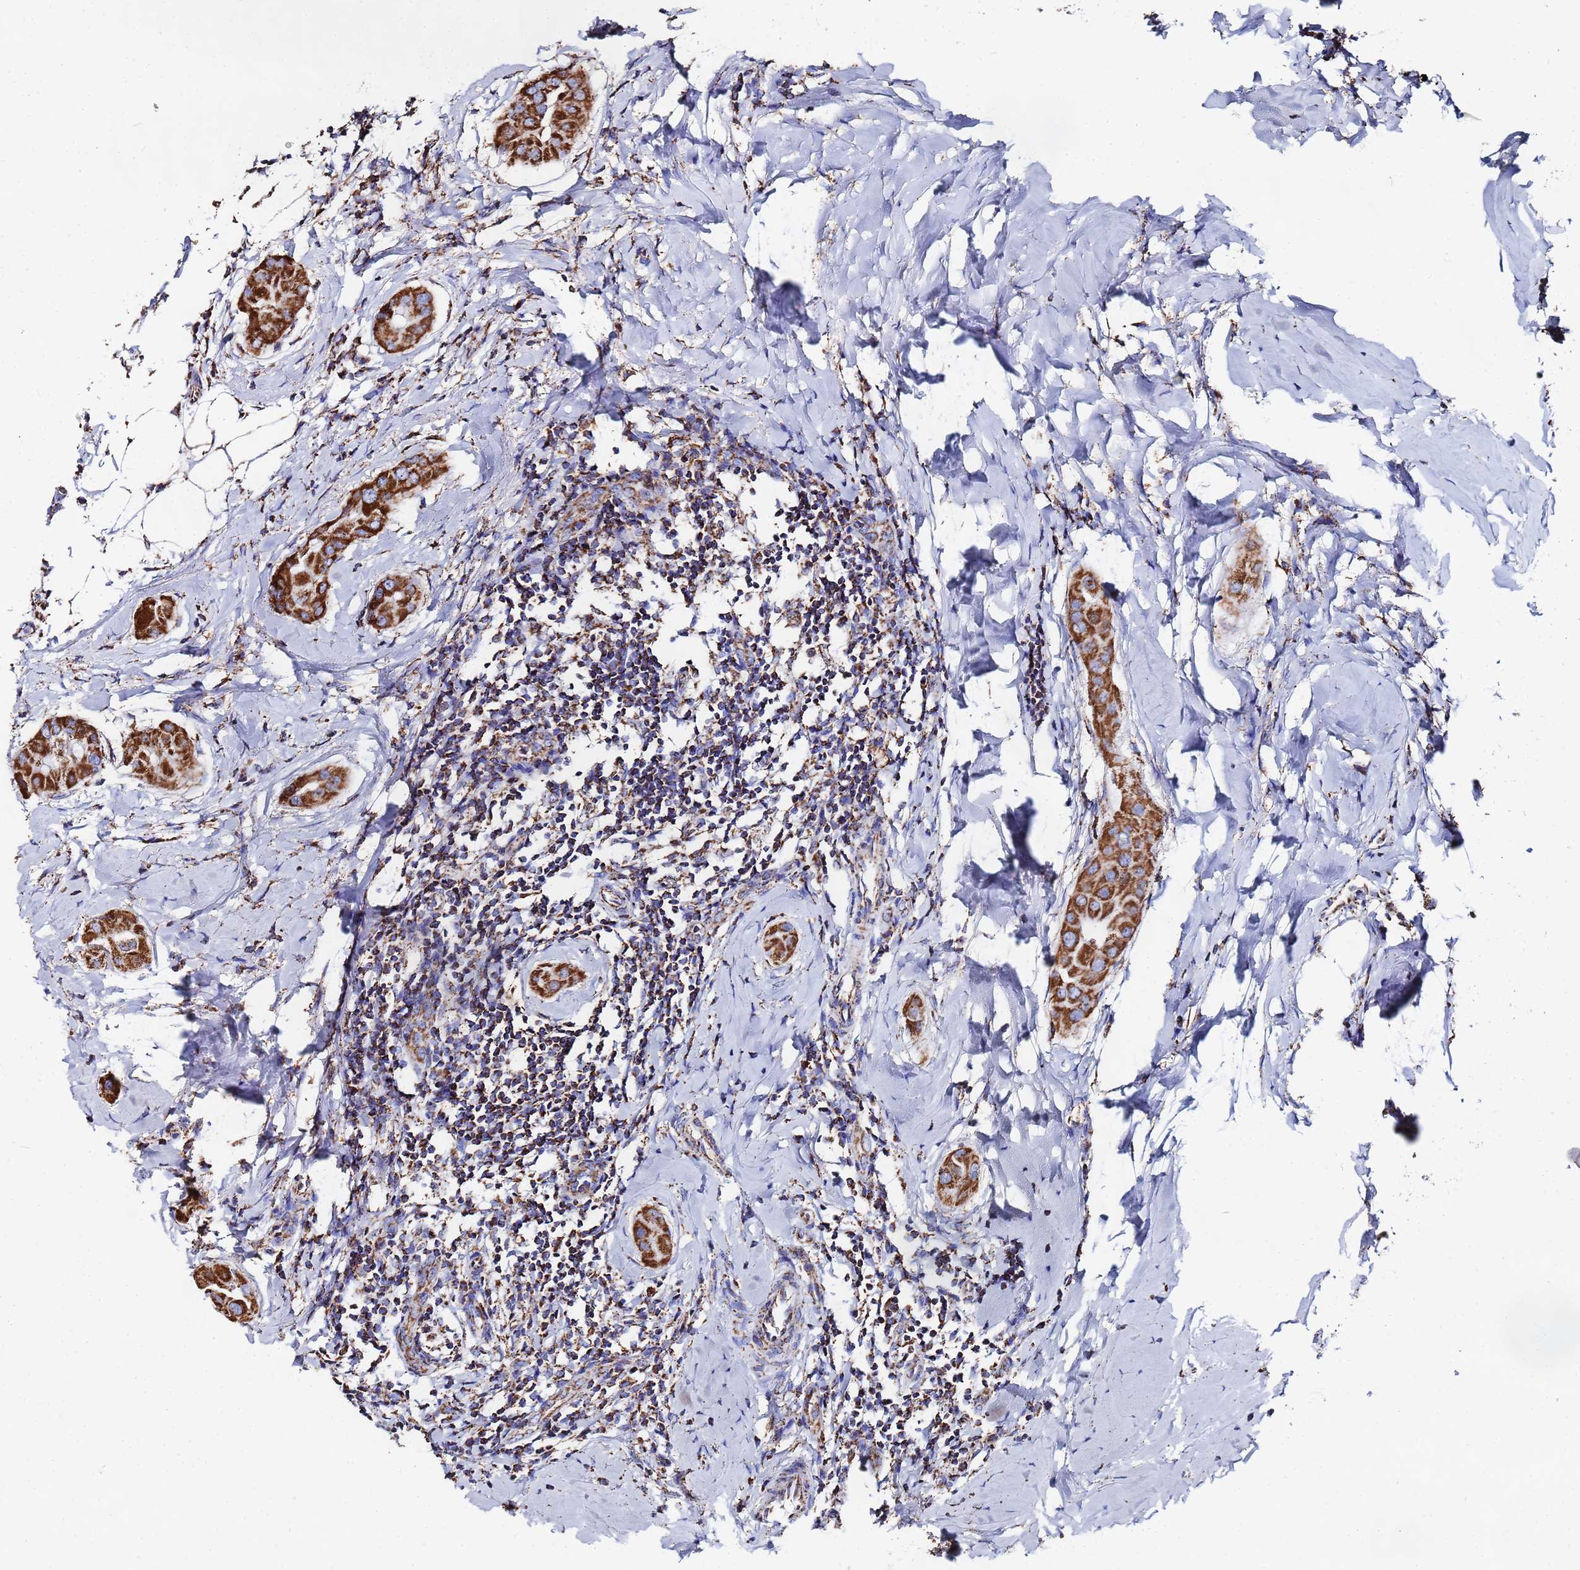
{"staining": {"intensity": "strong", "quantity": ">75%", "location": "cytoplasmic/membranous"}, "tissue": "thyroid cancer", "cell_type": "Tumor cells", "image_type": "cancer", "snomed": [{"axis": "morphology", "description": "Papillary adenocarcinoma, NOS"}, {"axis": "topography", "description": "Thyroid gland"}], "caption": "Immunohistochemistry of human papillary adenocarcinoma (thyroid) displays high levels of strong cytoplasmic/membranous expression in about >75% of tumor cells.", "gene": "GLUD1", "patient": {"sex": "male", "age": 33}}